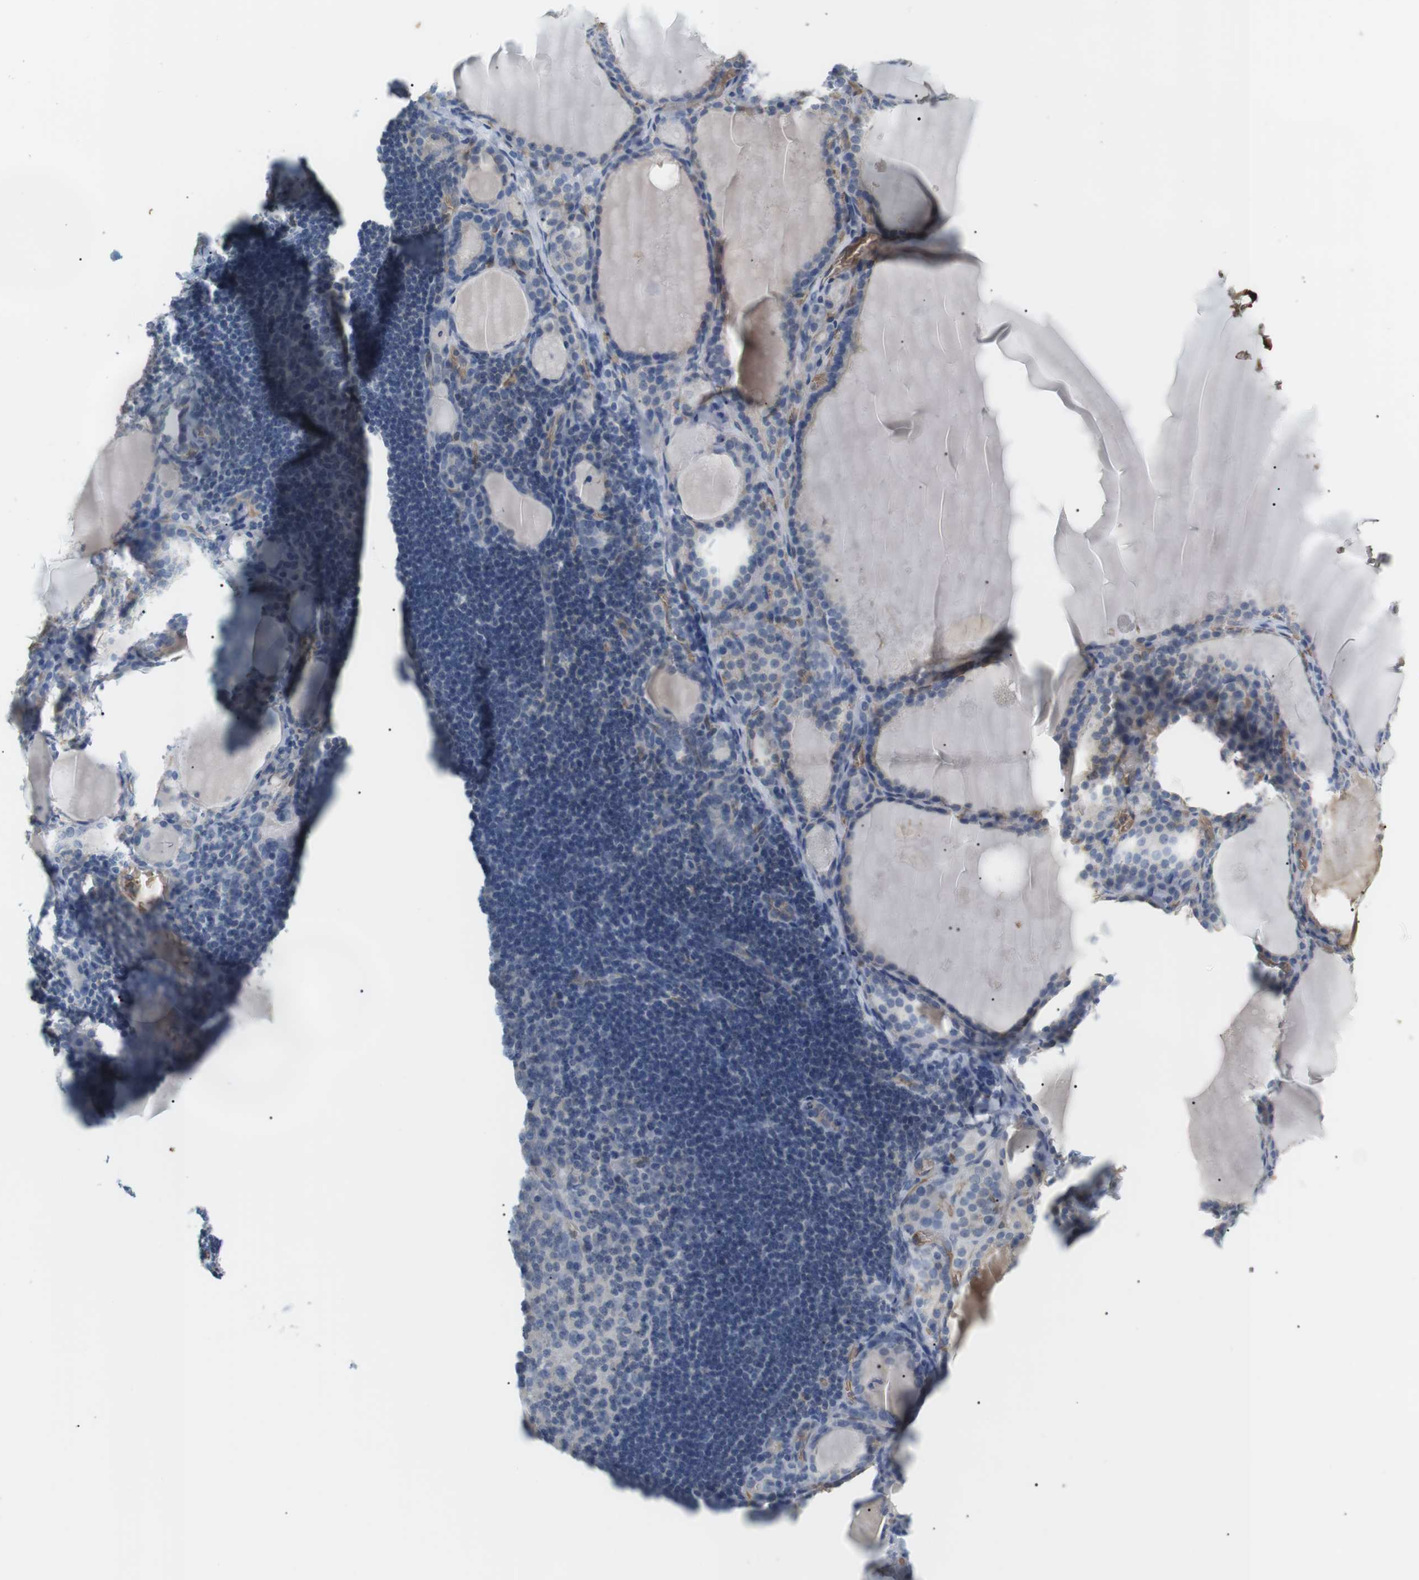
{"staining": {"intensity": "weak", "quantity": "25%-75%", "location": "cytoplasmic/membranous"}, "tissue": "thyroid gland", "cell_type": "Glandular cells", "image_type": "normal", "snomed": [{"axis": "morphology", "description": "Normal tissue, NOS"}, {"axis": "topography", "description": "Thyroid gland"}], "caption": "IHC micrograph of benign thyroid gland: human thyroid gland stained using immunohistochemistry shows low levels of weak protein expression localized specifically in the cytoplasmic/membranous of glandular cells, appearing as a cytoplasmic/membranous brown color.", "gene": "ADCY10", "patient": {"sex": "male", "age": 56}}